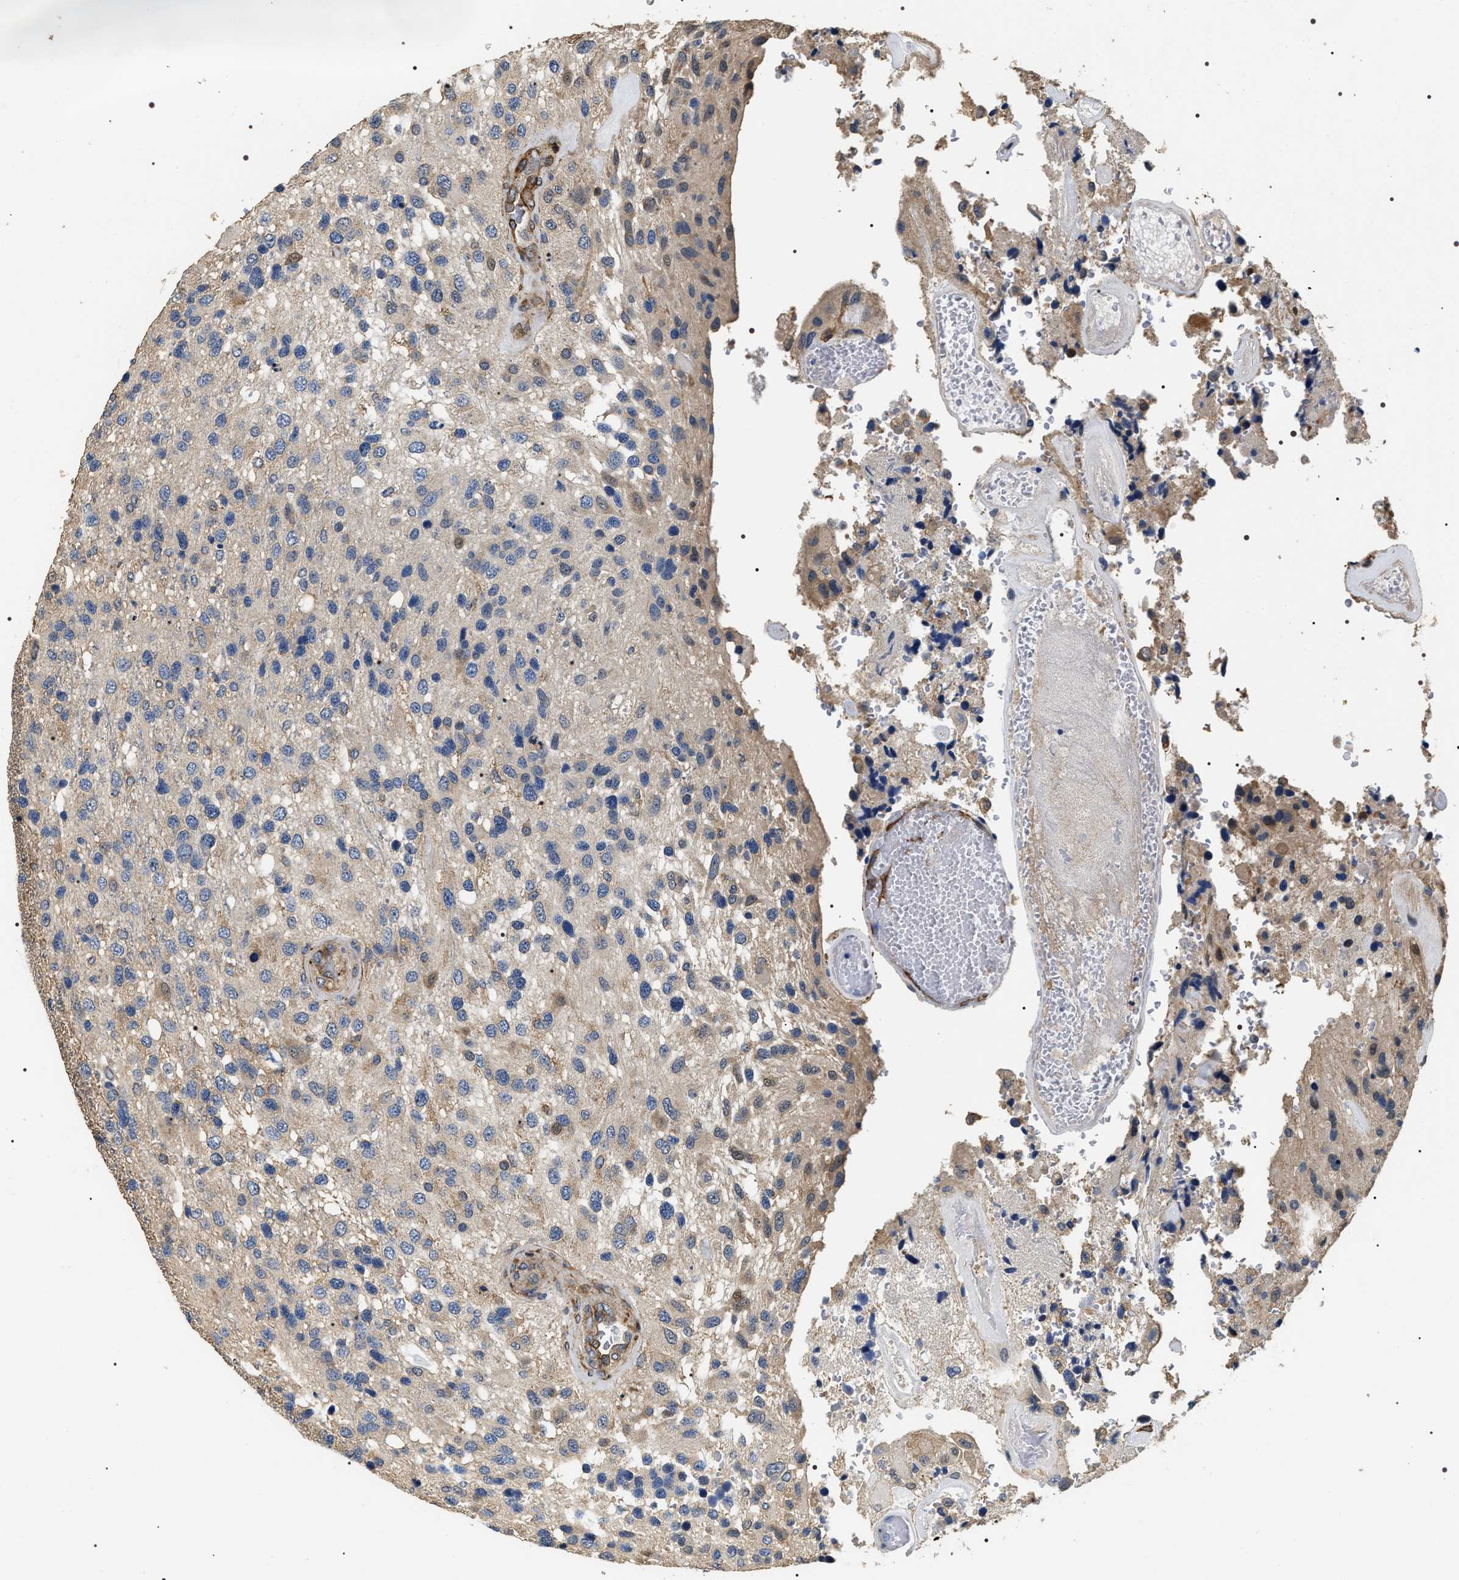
{"staining": {"intensity": "negative", "quantity": "none", "location": "none"}, "tissue": "glioma", "cell_type": "Tumor cells", "image_type": "cancer", "snomed": [{"axis": "morphology", "description": "Glioma, malignant, High grade"}, {"axis": "topography", "description": "Brain"}], "caption": "Tumor cells are negative for brown protein staining in glioma.", "gene": "ZC3HAV1L", "patient": {"sex": "female", "age": 58}}